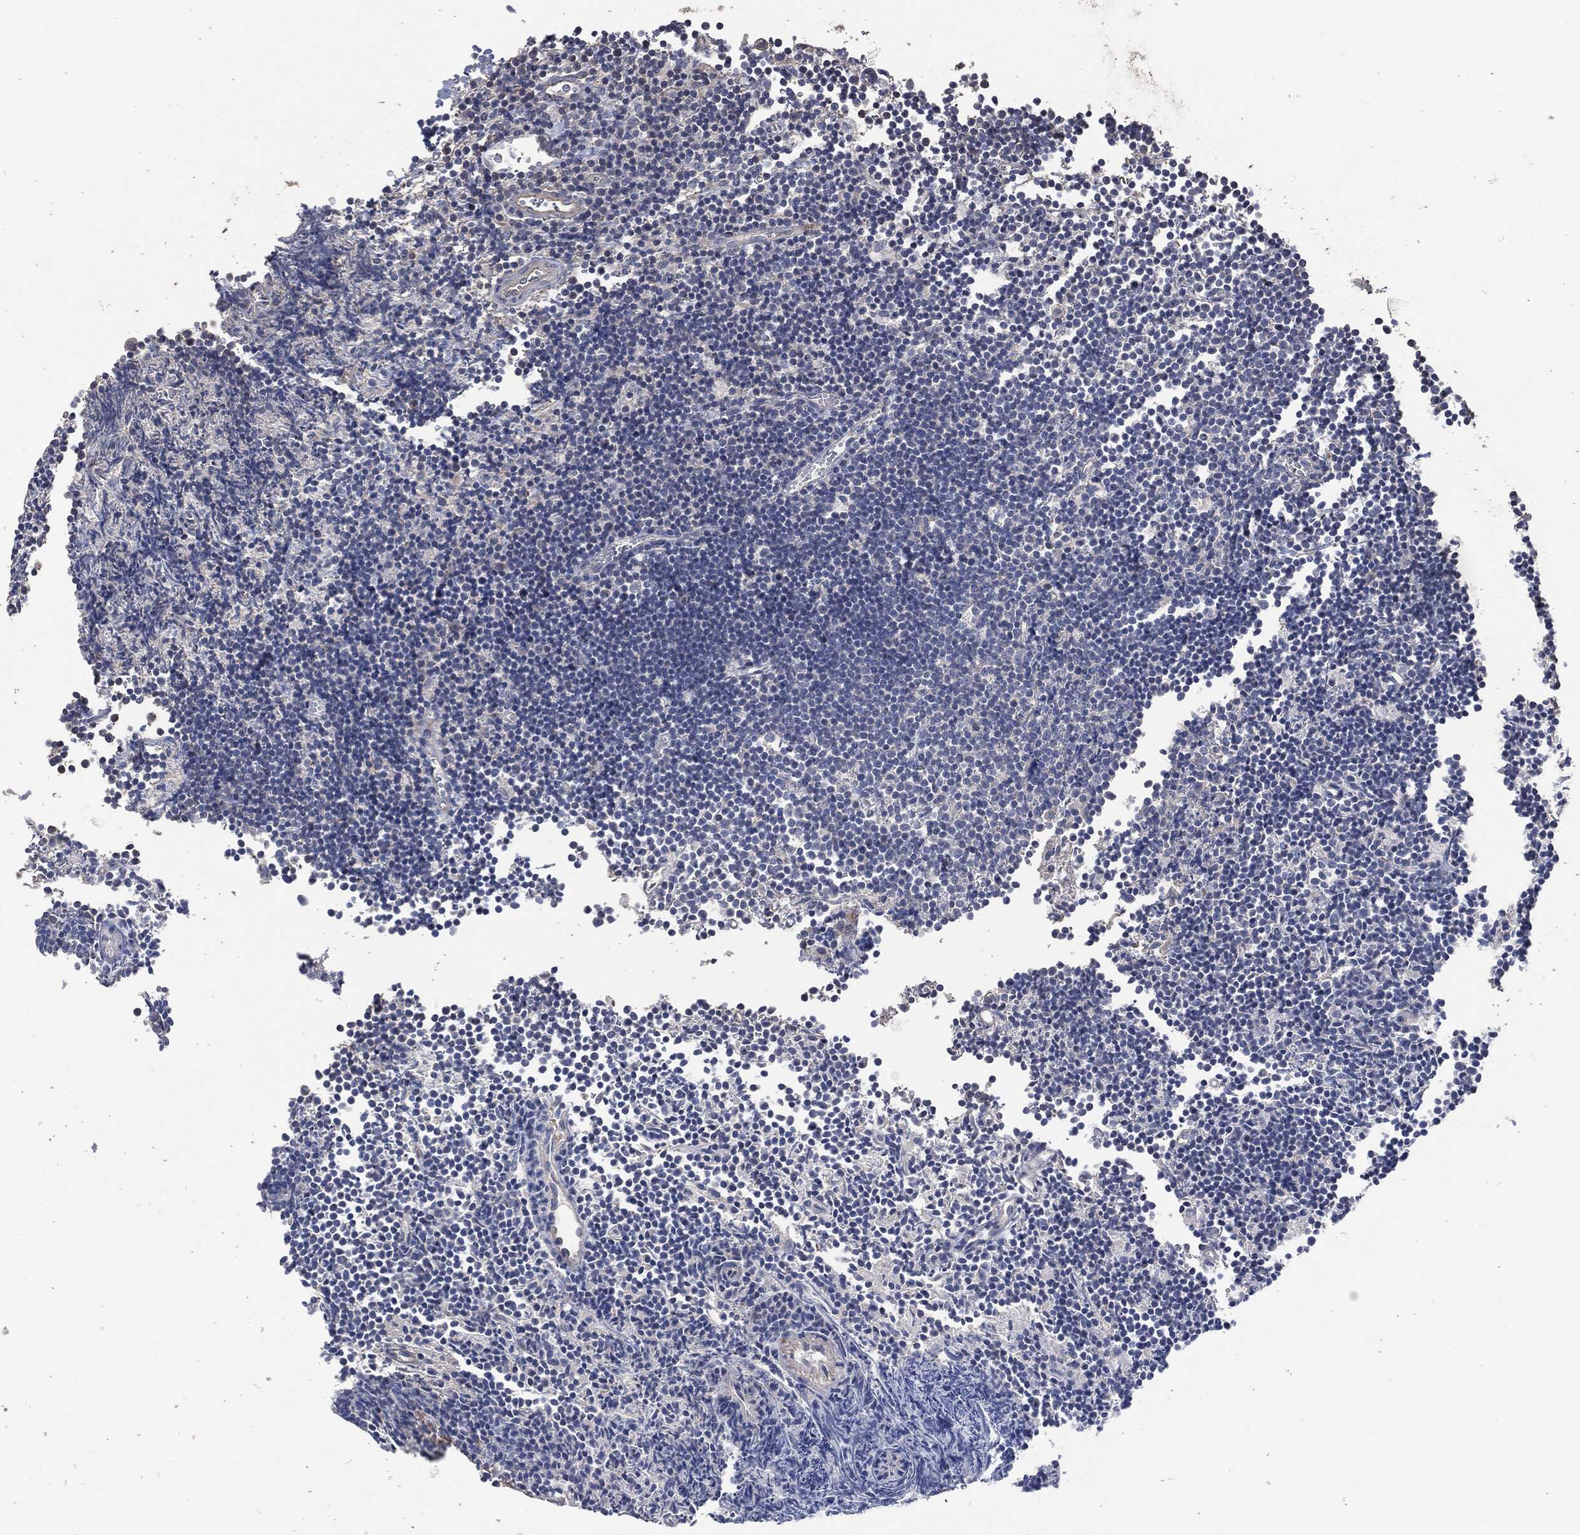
{"staining": {"intensity": "negative", "quantity": "none", "location": "none"}, "tissue": "lymphoma", "cell_type": "Tumor cells", "image_type": "cancer", "snomed": [{"axis": "morphology", "description": "Malignant lymphoma, non-Hodgkin's type, Low grade"}, {"axis": "topography", "description": "Brain"}], "caption": "DAB (3,3'-diaminobenzidine) immunohistochemical staining of human lymphoma displays no significant staining in tumor cells.", "gene": "MSLN", "patient": {"sex": "female", "age": 66}}